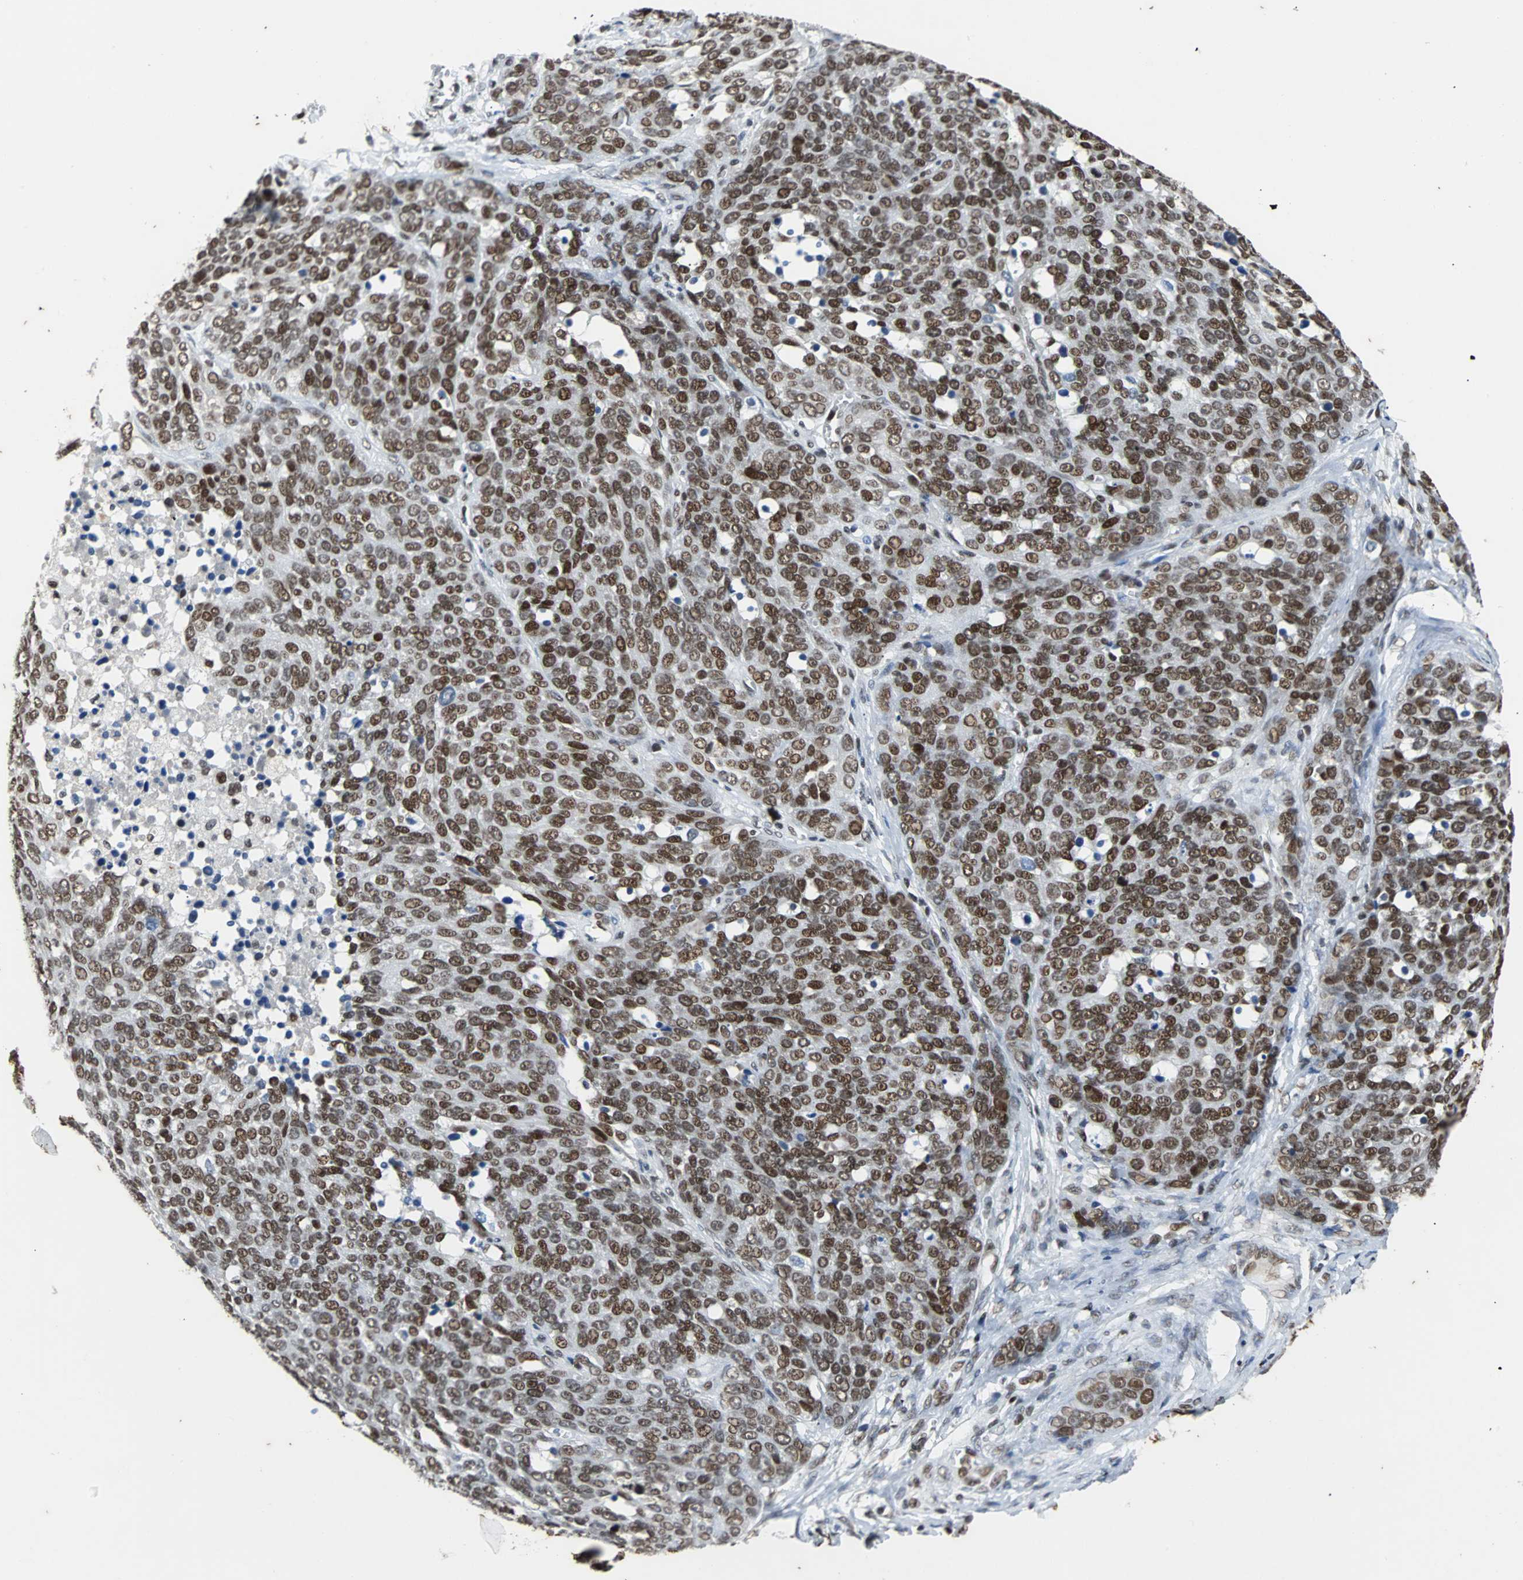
{"staining": {"intensity": "strong", "quantity": ">75%", "location": "nuclear"}, "tissue": "ovarian cancer", "cell_type": "Tumor cells", "image_type": "cancer", "snomed": [{"axis": "morphology", "description": "Cystadenocarcinoma, serous, NOS"}, {"axis": "topography", "description": "Ovary"}], "caption": "Human ovarian serous cystadenocarcinoma stained for a protein (brown) demonstrates strong nuclear positive staining in approximately >75% of tumor cells.", "gene": "GATAD2A", "patient": {"sex": "female", "age": 44}}